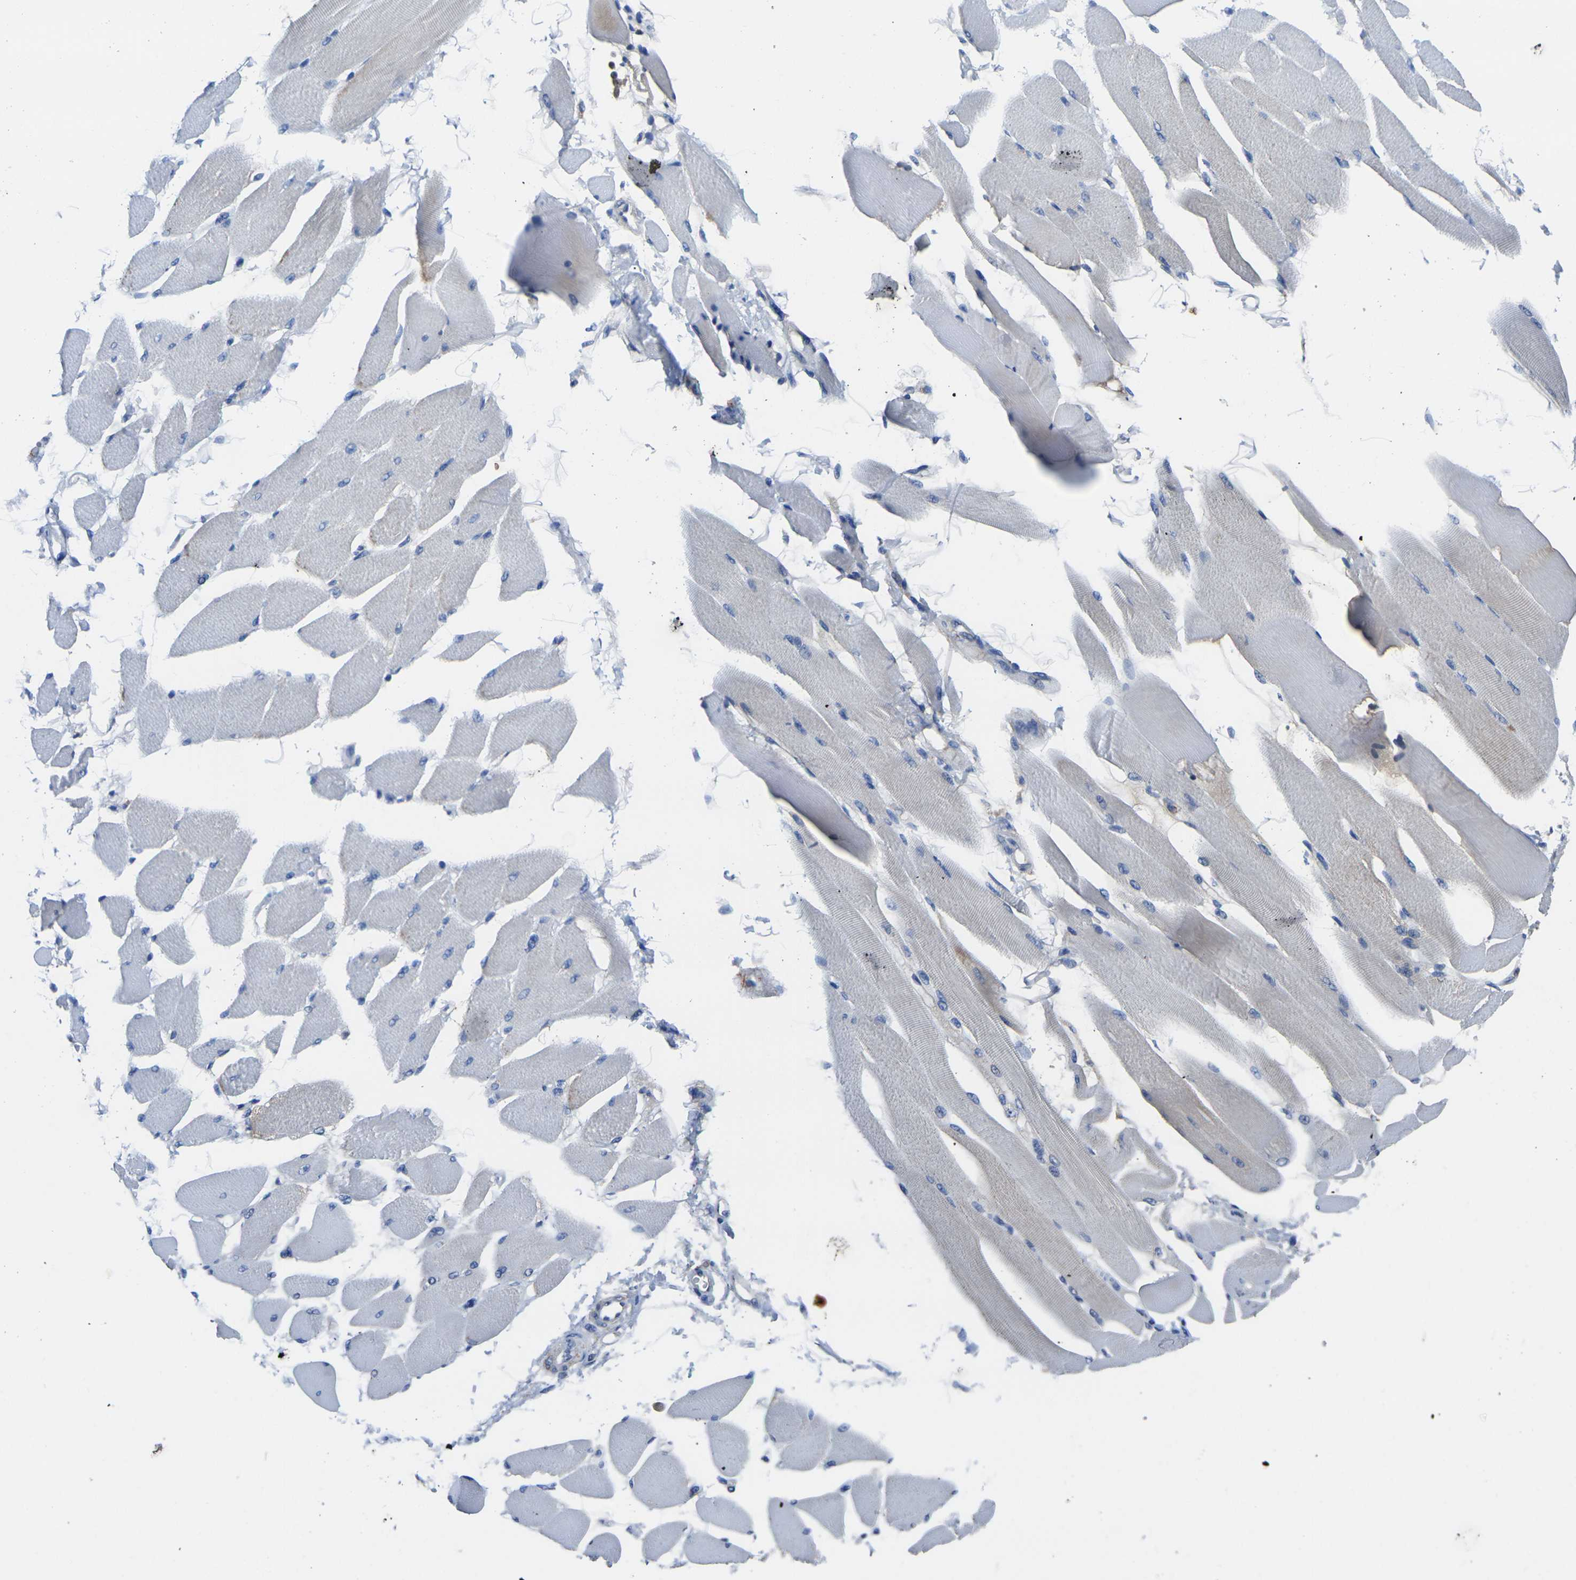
{"staining": {"intensity": "moderate", "quantity": "<25%", "location": "cytoplasmic/membranous"}, "tissue": "skeletal muscle", "cell_type": "Myocytes", "image_type": "normal", "snomed": [{"axis": "morphology", "description": "Normal tissue, NOS"}, {"axis": "topography", "description": "Skeletal muscle"}, {"axis": "topography", "description": "Peripheral nerve tissue"}], "caption": "Skeletal muscle stained with DAB immunohistochemistry (IHC) exhibits low levels of moderate cytoplasmic/membranous positivity in about <25% of myocytes. (IHC, brightfield microscopy, high magnification).", "gene": "GREM2", "patient": {"sex": "female", "age": 84}}